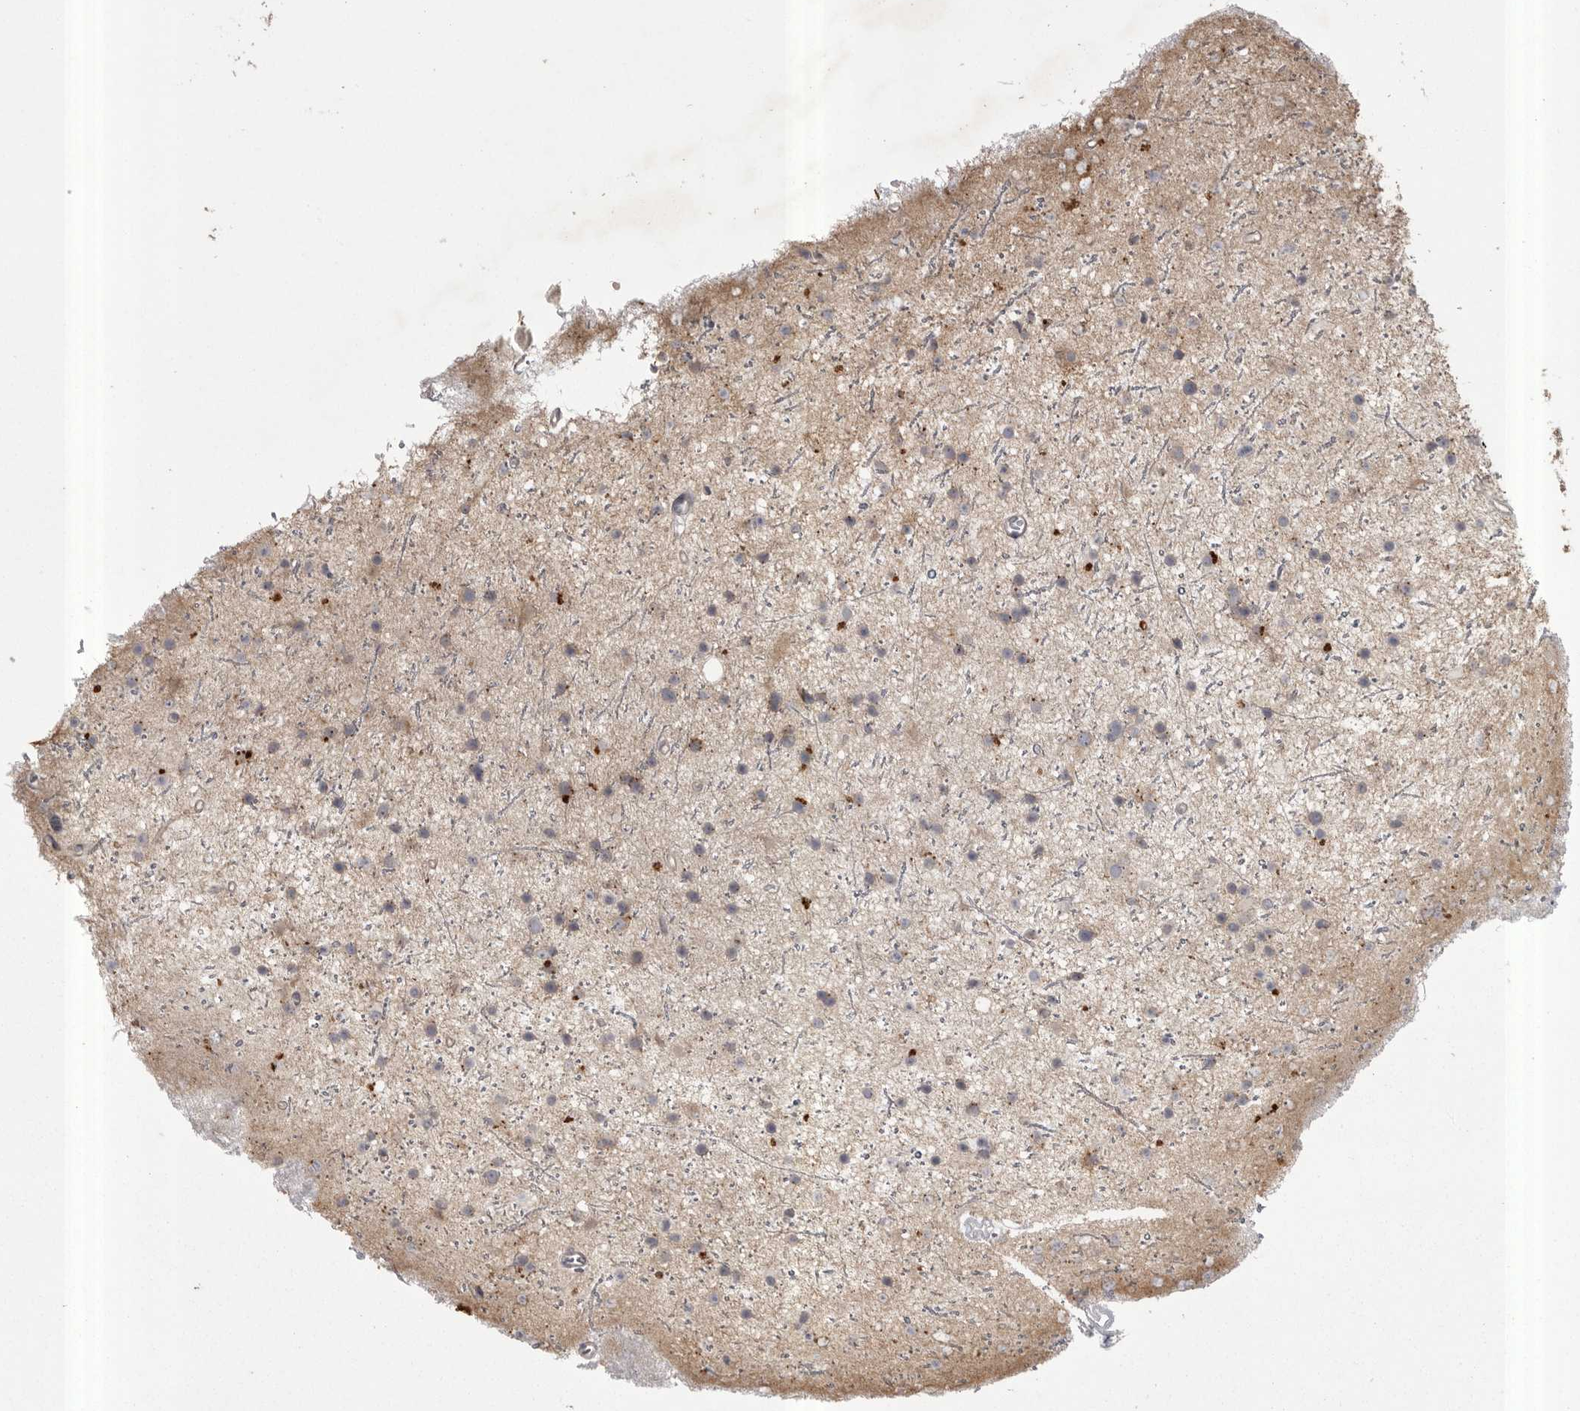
{"staining": {"intensity": "moderate", "quantity": "<25%", "location": "cytoplasmic/membranous"}, "tissue": "glioma", "cell_type": "Tumor cells", "image_type": "cancer", "snomed": [{"axis": "morphology", "description": "Glioma, malignant, Low grade"}, {"axis": "topography", "description": "Cerebral cortex"}], "caption": "Tumor cells display moderate cytoplasmic/membranous positivity in approximately <25% of cells in malignant glioma (low-grade). Ihc stains the protein of interest in brown and the nuclei are stained blue.", "gene": "PHF13", "patient": {"sex": "female", "age": 39}}